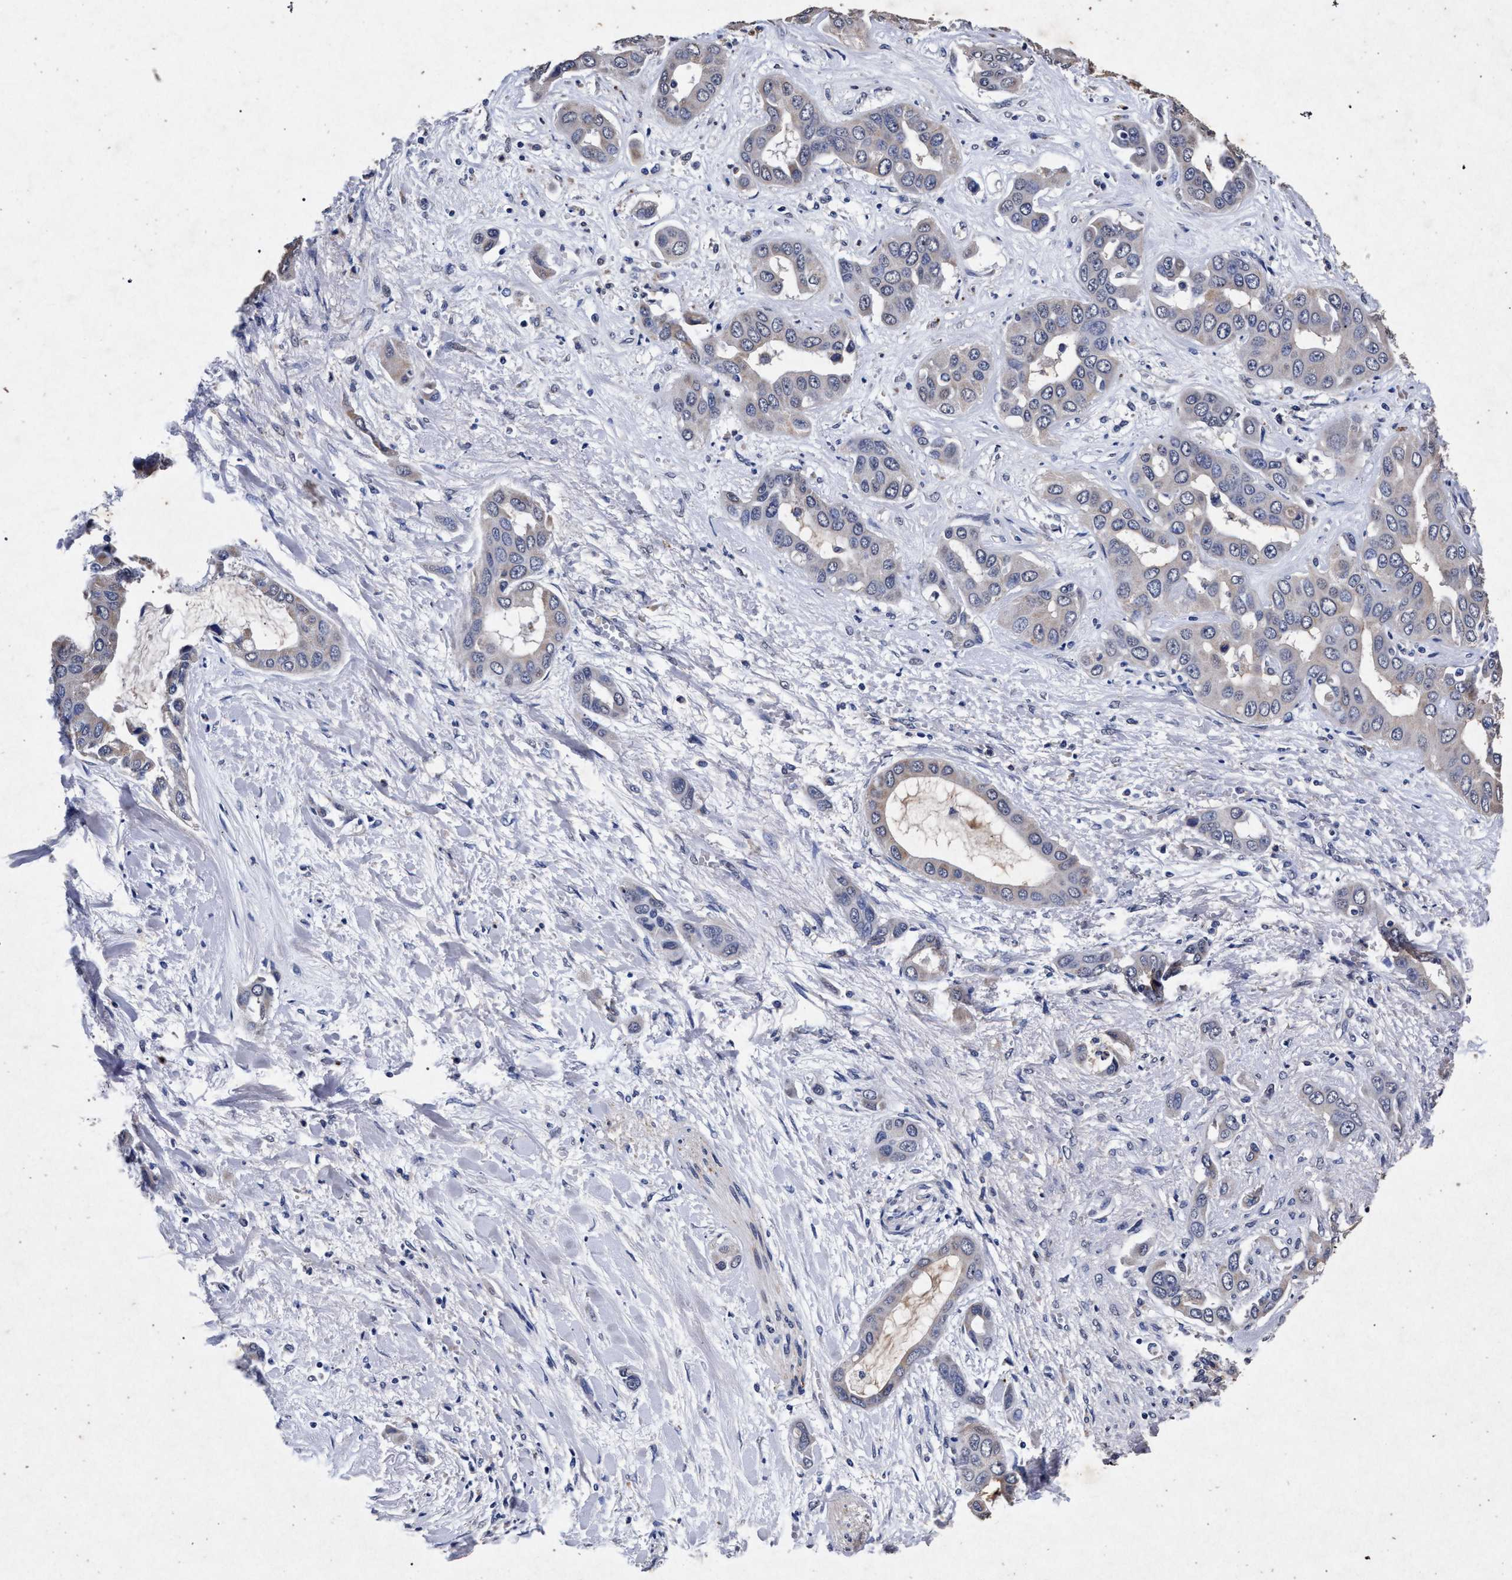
{"staining": {"intensity": "weak", "quantity": "<25%", "location": "cytoplasmic/membranous"}, "tissue": "liver cancer", "cell_type": "Tumor cells", "image_type": "cancer", "snomed": [{"axis": "morphology", "description": "Cholangiocarcinoma"}, {"axis": "topography", "description": "Liver"}], "caption": "High magnification brightfield microscopy of liver cancer (cholangiocarcinoma) stained with DAB (3,3'-diaminobenzidine) (brown) and counterstained with hematoxylin (blue): tumor cells show no significant positivity.", "gene": "ATP1A2", "patient": {"sex": "female", "age": 52}}